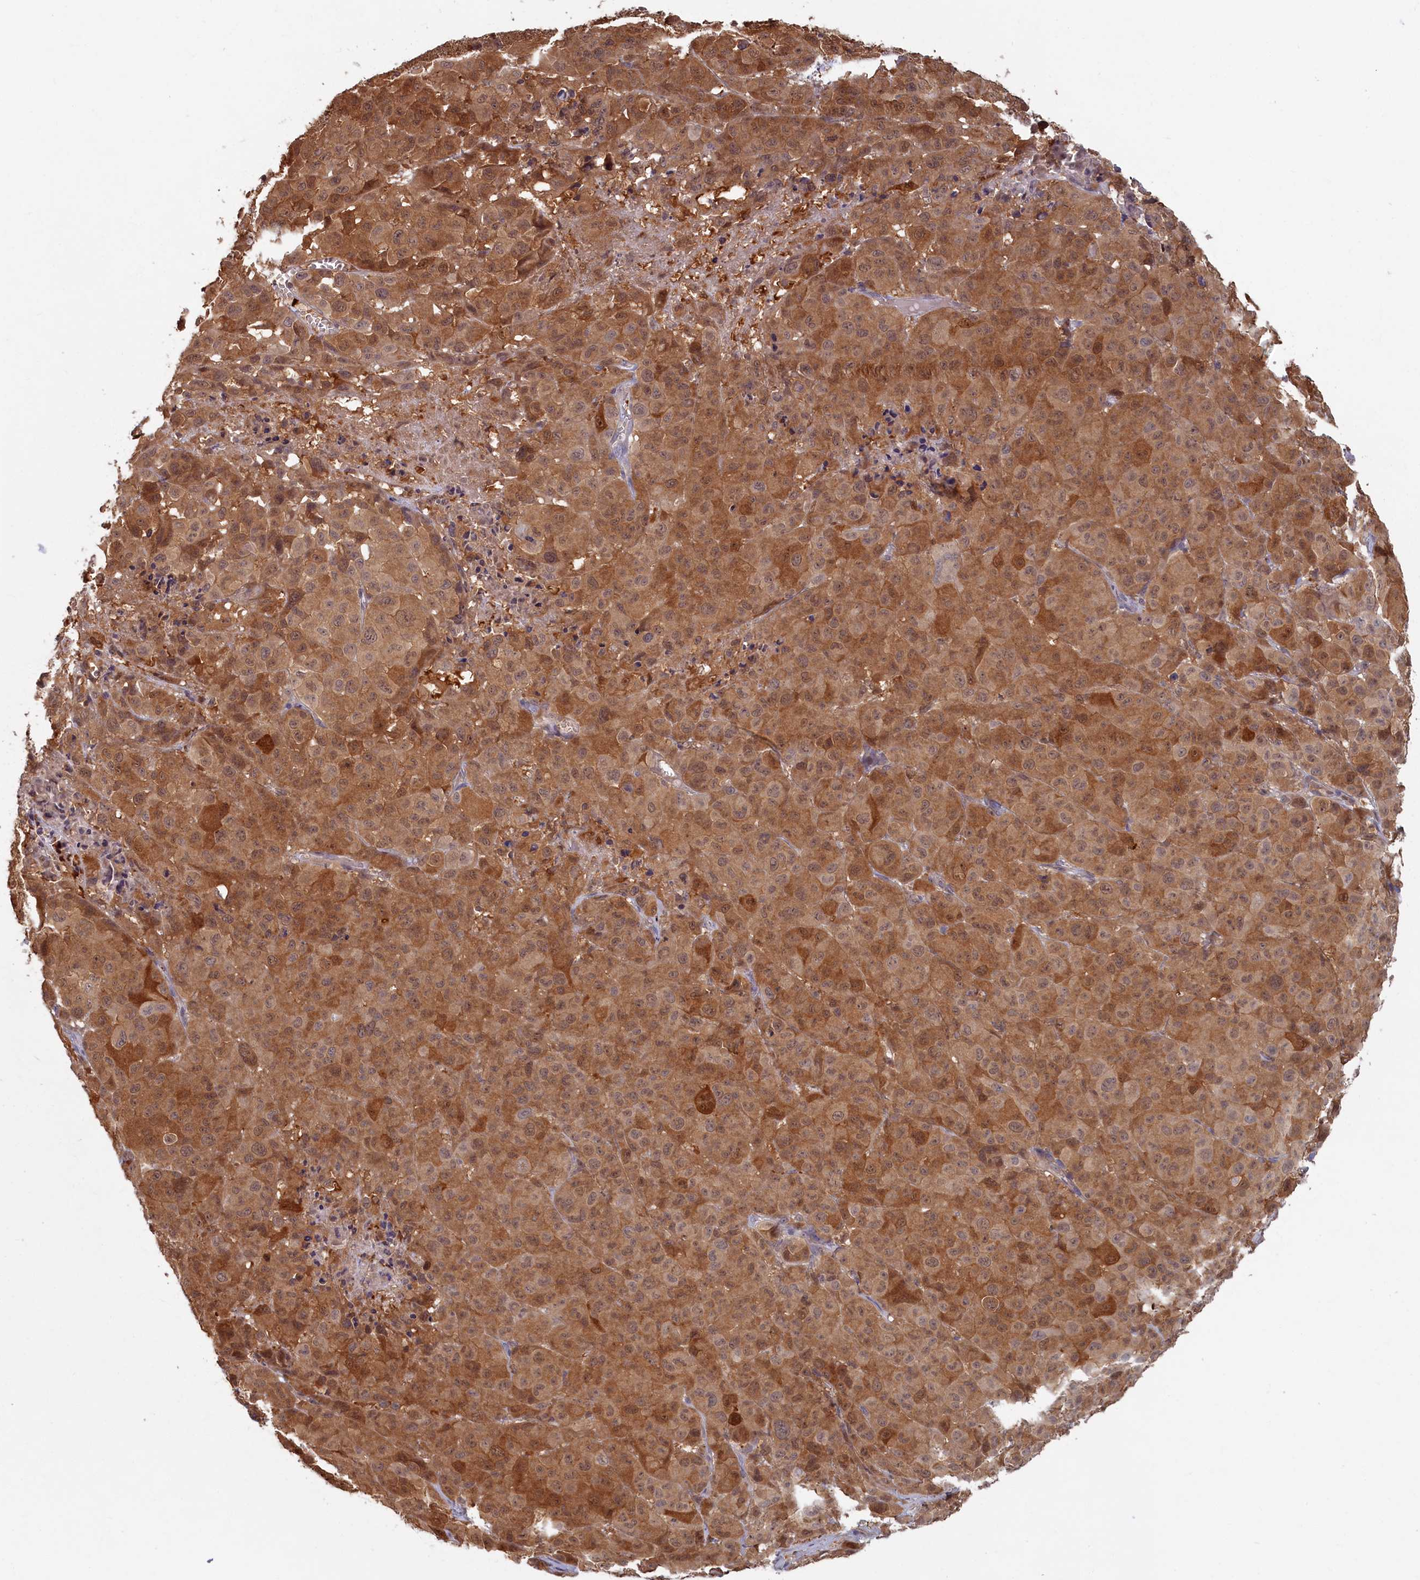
{"staining": {"intensity": "moderate", "quantity": ">75%", "location": "cytoplasmic/membranous"}, "tissue": "melanoma", "cell_type": "Tumor cells", "image_type": "cancer", "snomed": [{"axis": "morphology", "description": "Malignant melanoma, NOS"}, {"axis": "topography", "description": "Skin"}], "caption": "Malignant melanoma was stained to show a protein in brown. There is medium levels of moderate cytoplasmic/membranous staining in approximately >75% of tumor cells.", "gene": "BLVRB", "patient": {"sex": "male", "age": 73}}